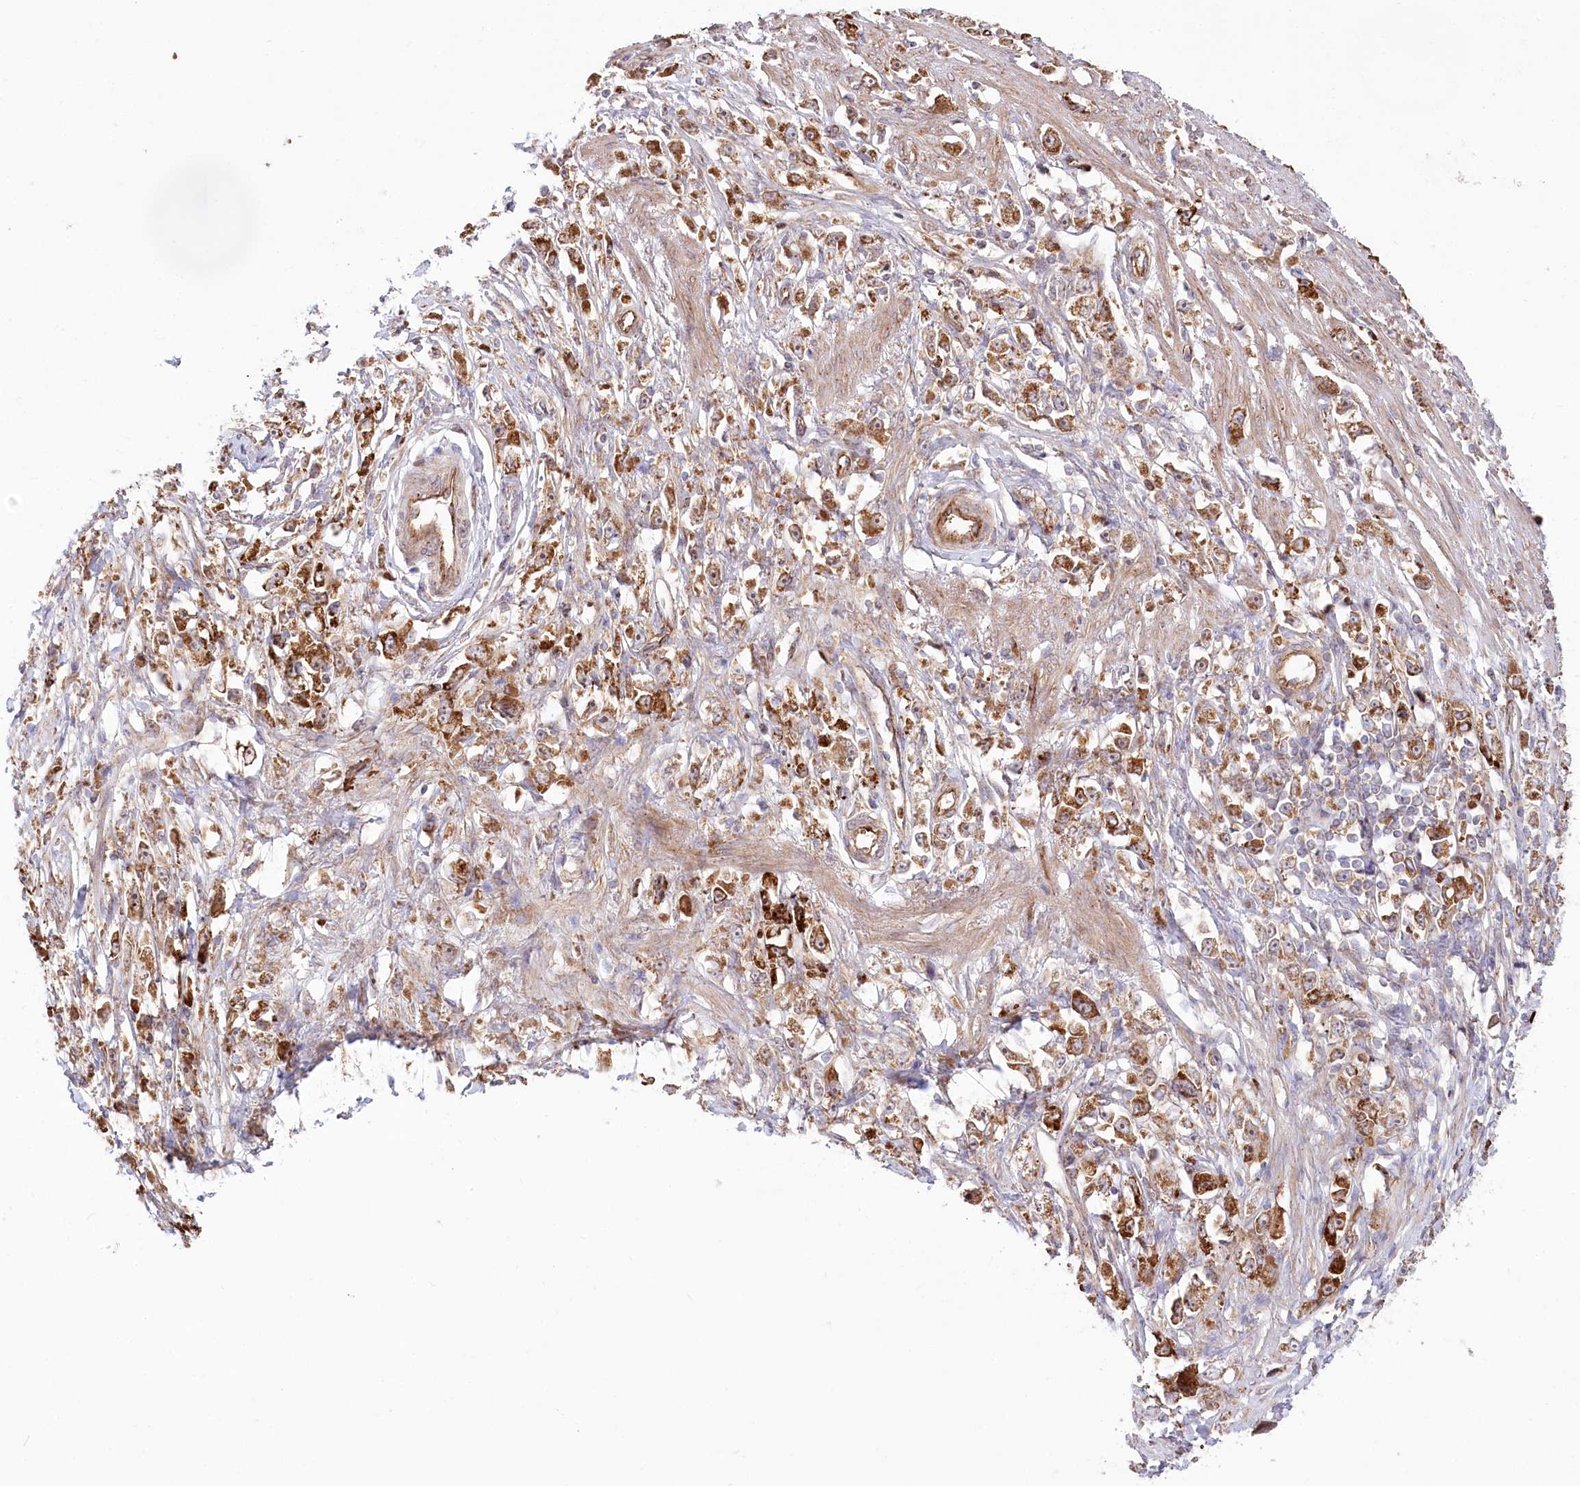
{"staining": {"intensity": "moderate", "quantity": ">75%", "location": "cytoplasmic/membranous"}, "tissue": "stomach cancer", "cell_type": "Tumor cells", "image_type": "cancer", "snomed": [{"axis": "morphology", "description": "Adenocarcinoma, NOS"}, {"axis": "topography", "description": "Stomach"}], "caption": "A brown stain highlights moderate cytoplasmic/membranous staining of a protein in stomach adenocarcinoma tumor cells.", "gene": "COMMD3", "patient": {"sex": "female", "age": 59}}